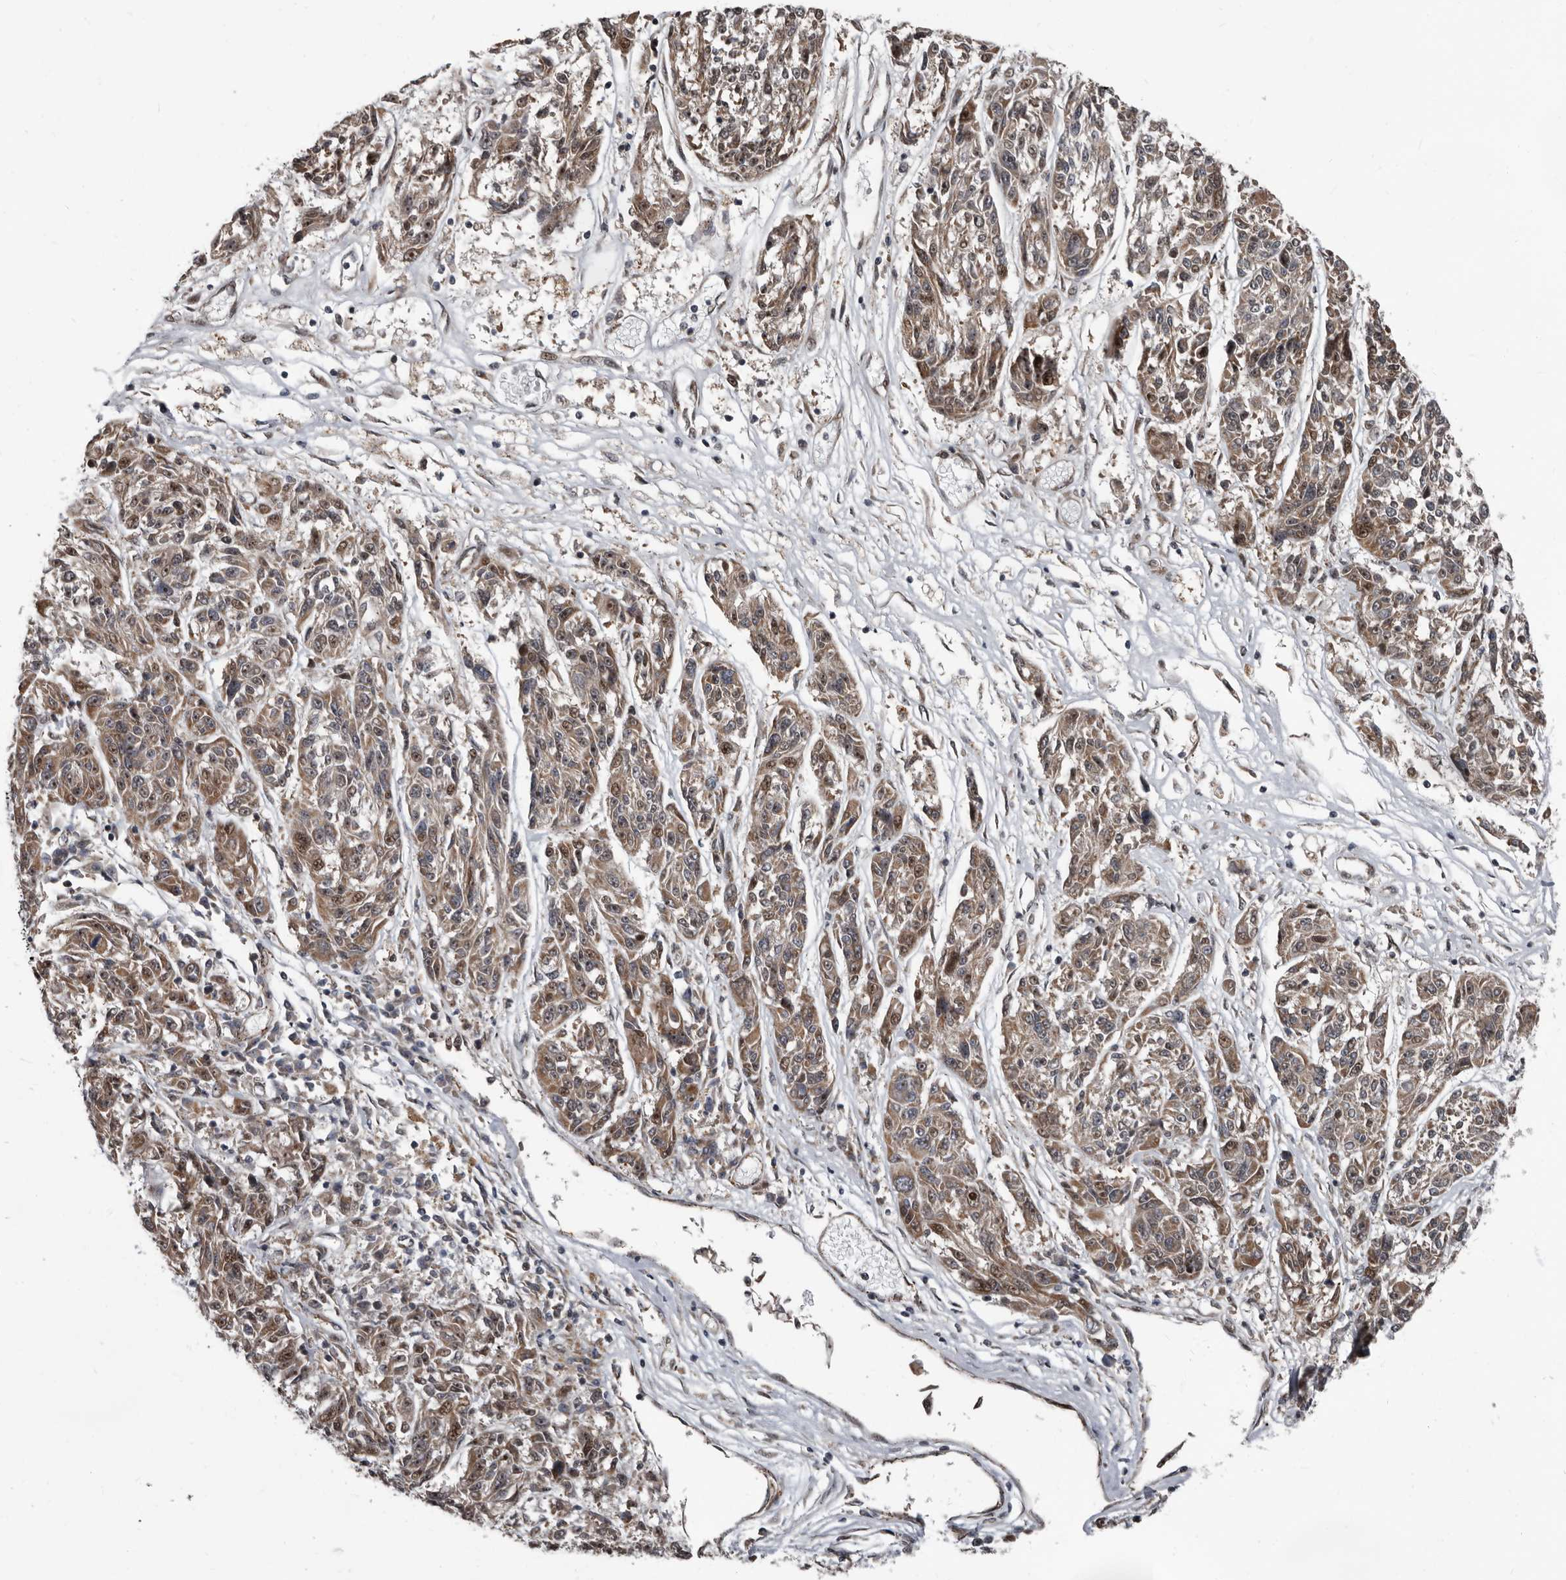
{"staining": {"intensity": "moderate", "quantity": "25%-75%", "location": "cytoplasmic/membranous,nuclear"}, "tissue": "melanoma", "cell_type": "Tumor cells", "image_type": "cancer", "snomed": [{"axis": "morphology", "description": "Malignant melanoma, NOS"}, {"axis": "topography", "description": "Skin"}], "caption": "A medium amount of moderate cytoplasmic/membranous and nuclear positivity is identified in approximately 25%-75% of tumor cells in malignant melanoma tissue. The protein is stained brown, and the nuclei are stained in blue (DAB (3,3'-diaminobenzidine) IHC with brightfield microscopy, high magnification).", "gene": "CHD1L", "patient": {"sex": "male", "age": 53}}